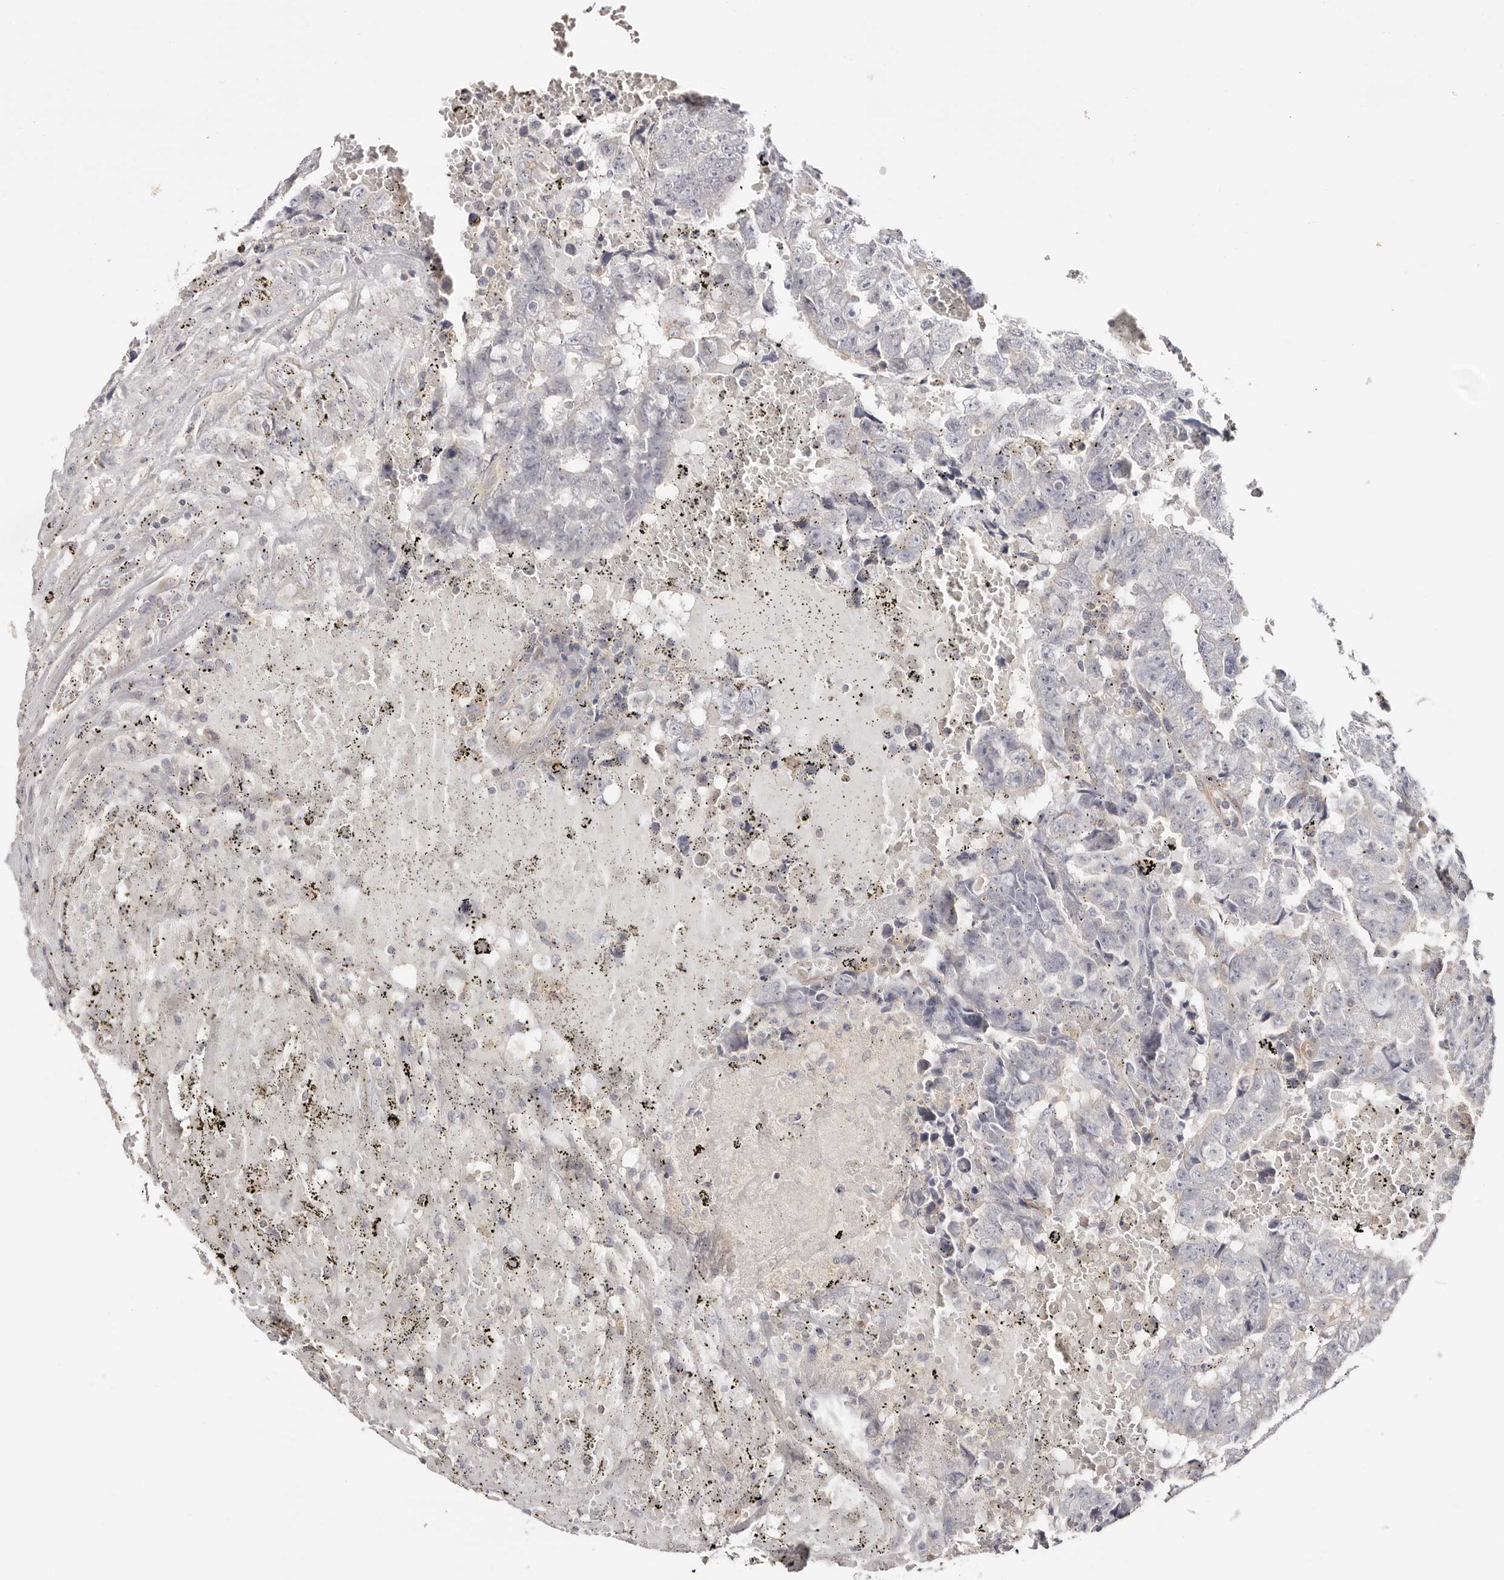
{"staining": {"intensity": "strong", "quantity": "<25%", "location": "cytoplasmic/membranous"}, "tissue": "testis cancer", "cell_type": "Tumor cells", "image_type": "cancer", "snomed": [{"axis": "morphology", "description": "Carcinoma, Embryonal, NOS"}, {"axis": "topography", "description": "Testis"}], "caption": "Approximately <25% of tumor cells in testis cancer reveal strong cytoplasmic/membranous protein positivity as visualized by brown immunohistochemical staining.", "gene": "S100A14", "patient": {"sex": "male", "age": 25}}